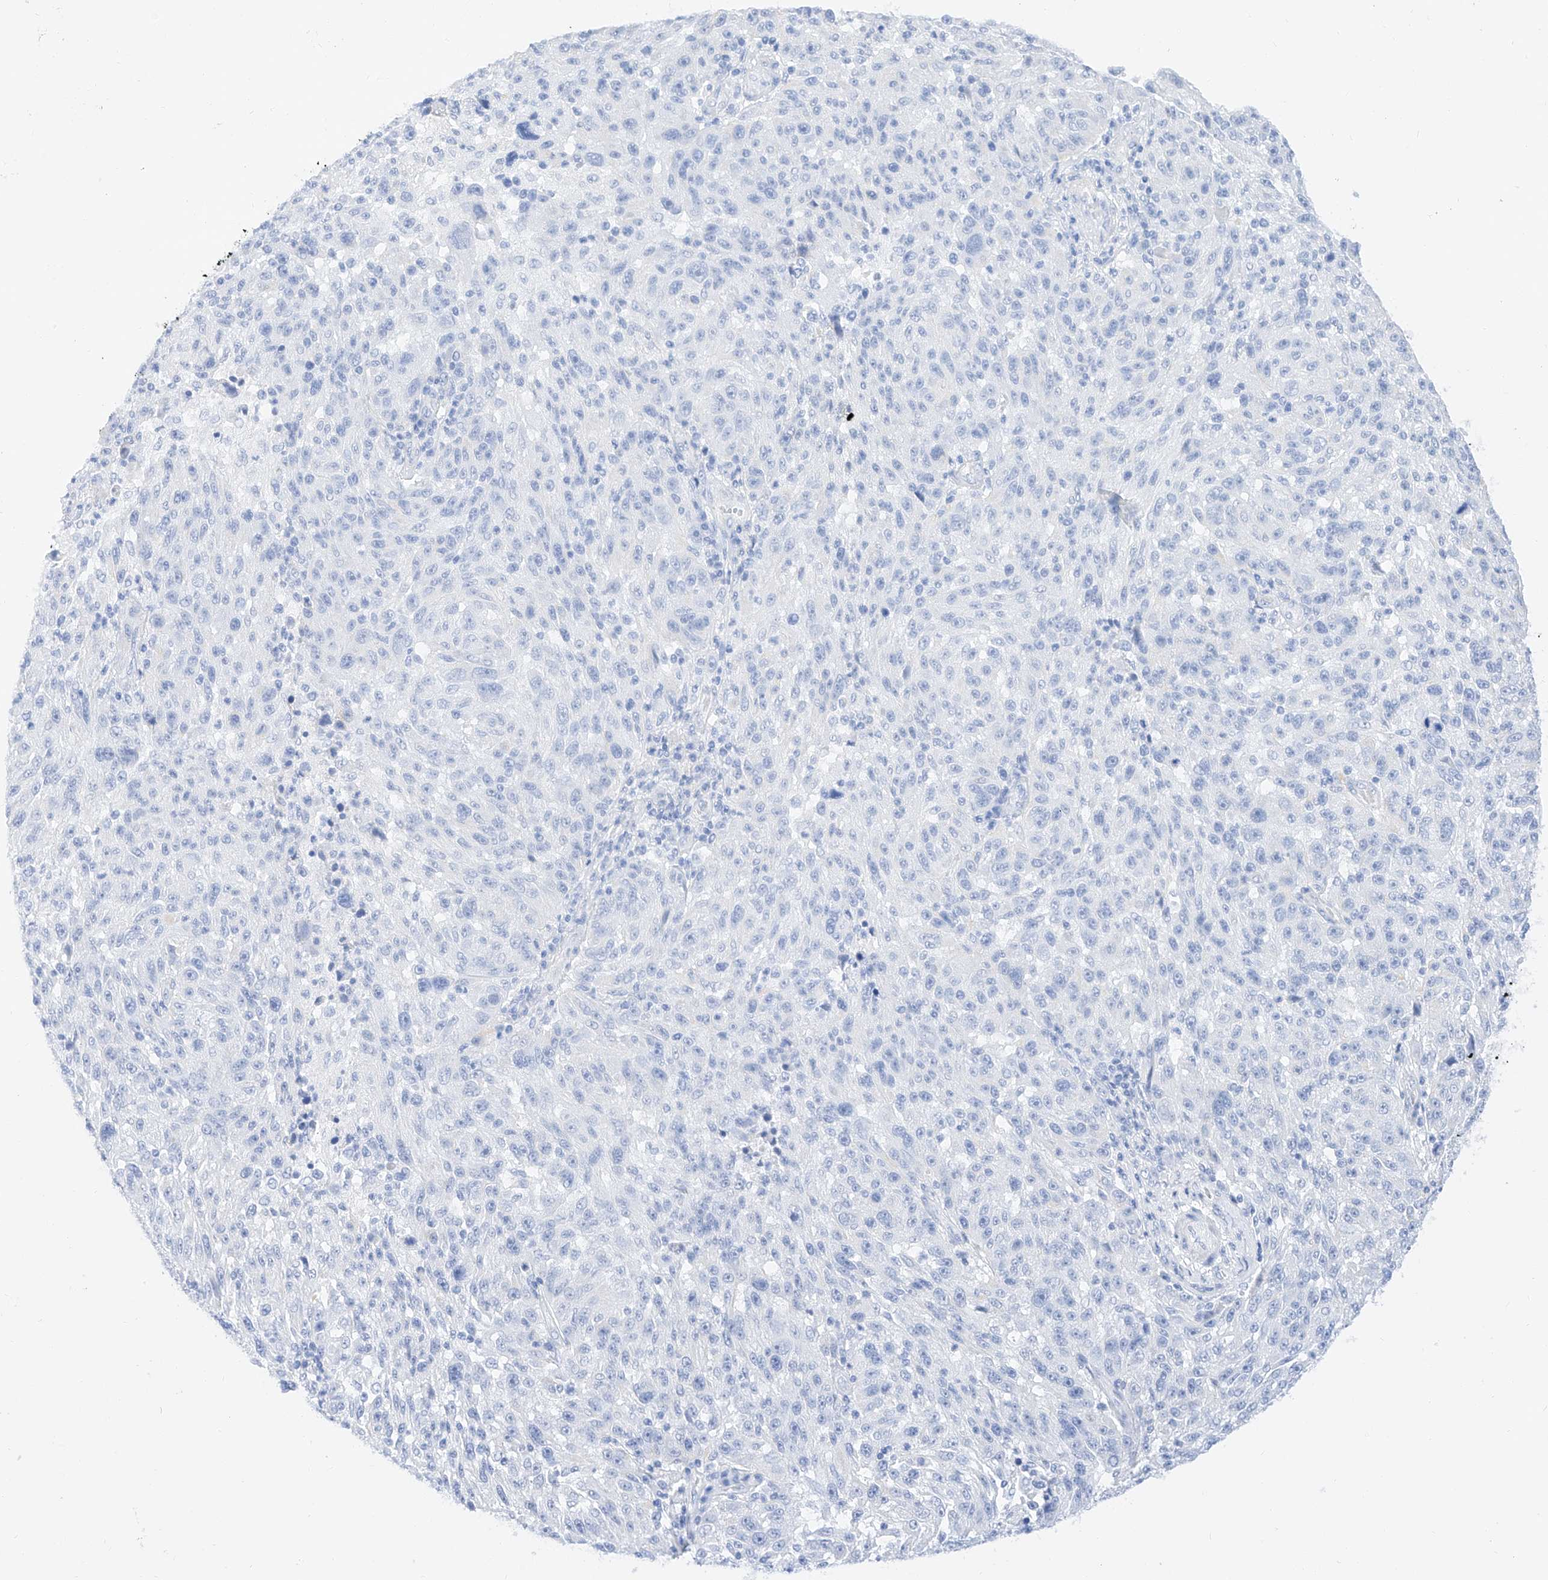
{"staining": {"intensity": "negative", "quantity": "none", "location": "none"}, "tissue": "melanoma", "cell_type": "Tumor cells", "image_type": "cancer", "snomed": [{"axis": "morphology", "description": "Malignant melanoma, NOS"}, {"axis": "topography", "description": "Skin"}], "caption": "Protein analysis of melanoma demonstrates no significant positivity in tumor cells.", "gene": "CDCP2", "patient": {"sex": "male", "age": 53}}